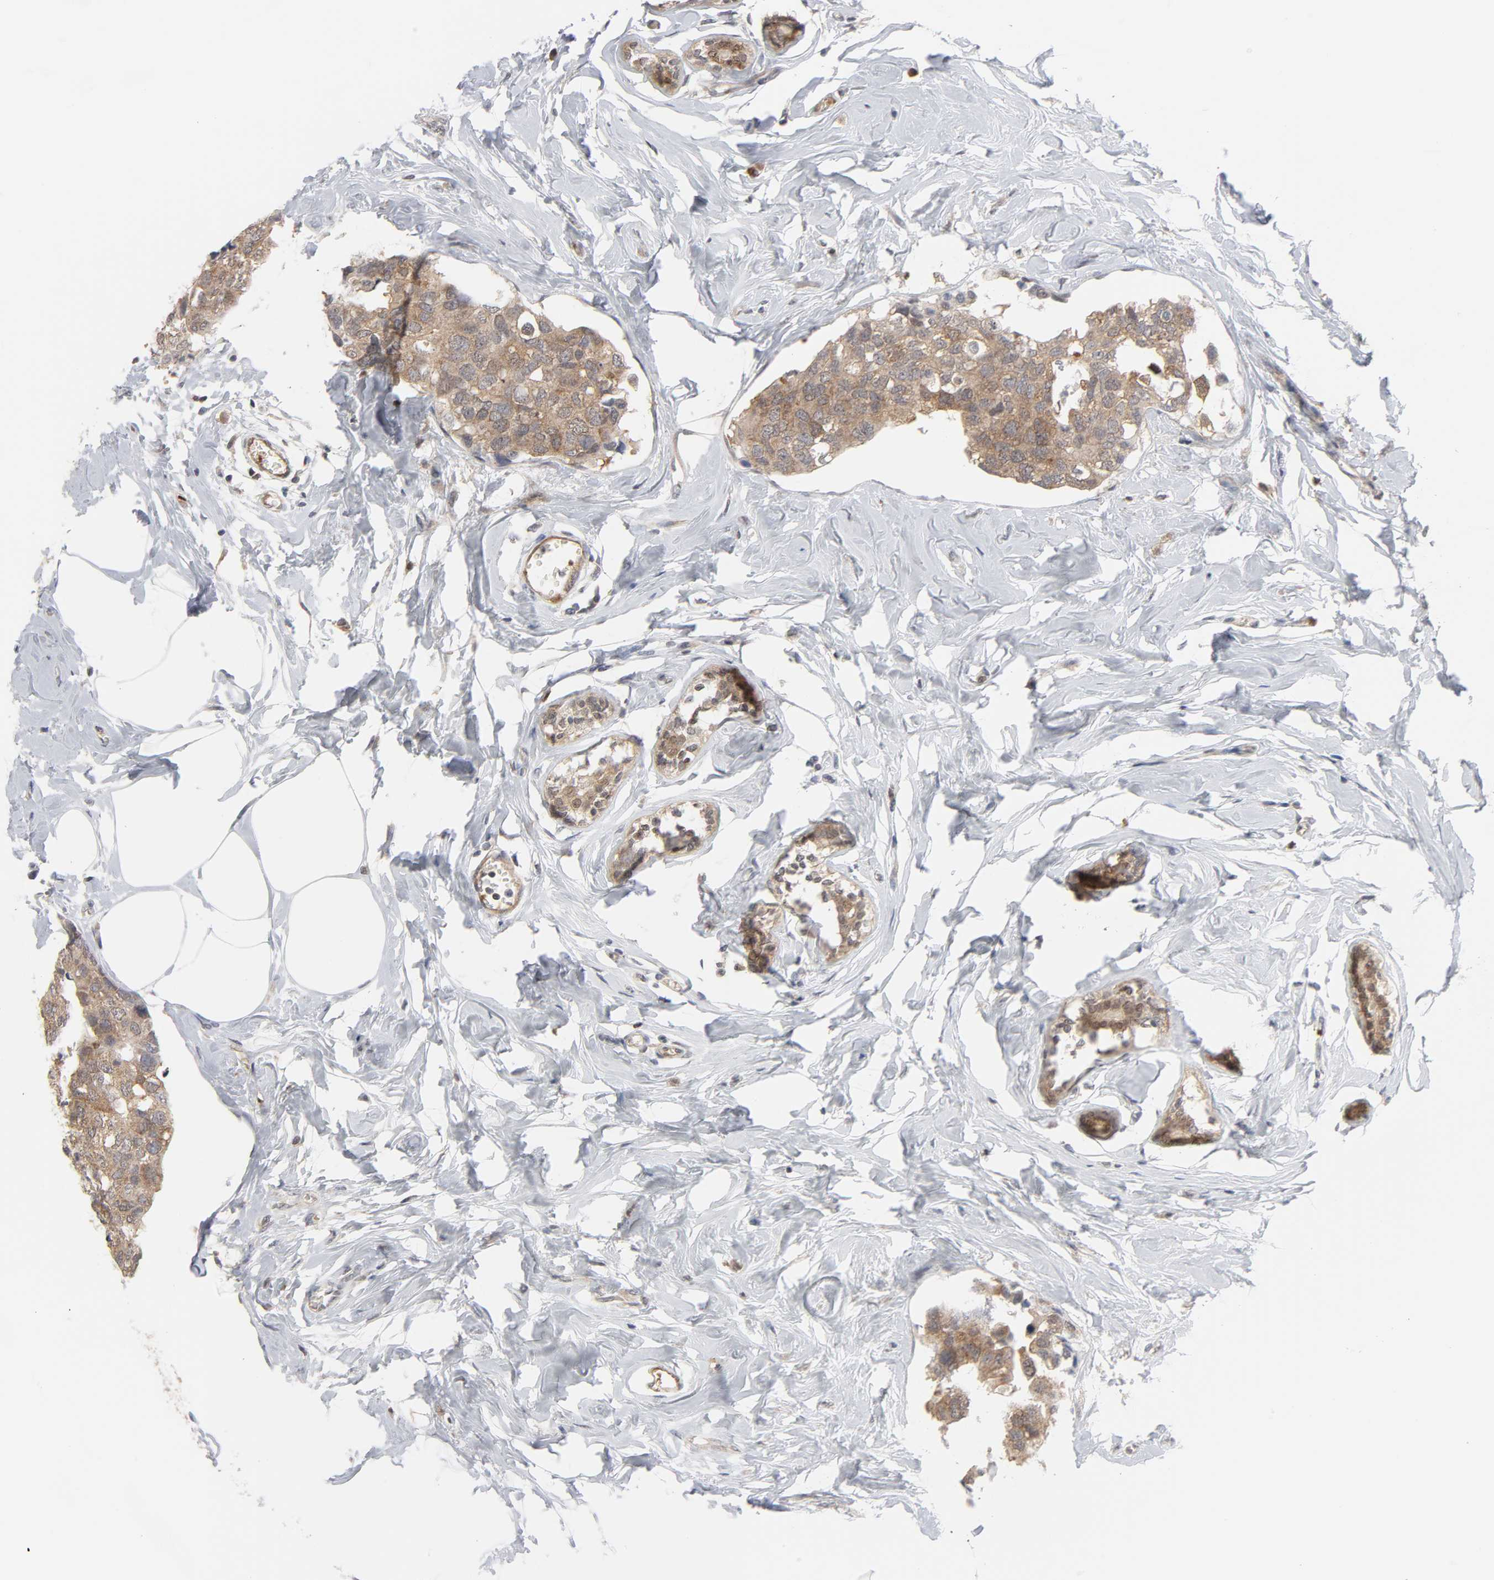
{"staining": {"intensity": "moderate", "quantity": ">75%", "location": "cytoplasmic/membranous"}, "tissue": "breast cancer", "cell_type": "Tumor cells", "image_type": "cancer", "snomed": [{"axis": "morphology", "description": "Normal tissue, NOS"}, {"axis": "morphology", "description": "Duct carcinoma"}, {"axis": "topography", "description": "Breast"}], "caption": "IHC of human breast cancer (invasive ductal carcinoma) shows medium levels of moderate cytoplasmic/membranous staining in about >75% of tumor cells.", "gene": "PRDX1", "patient": {"sex": "female", "age": 50}}